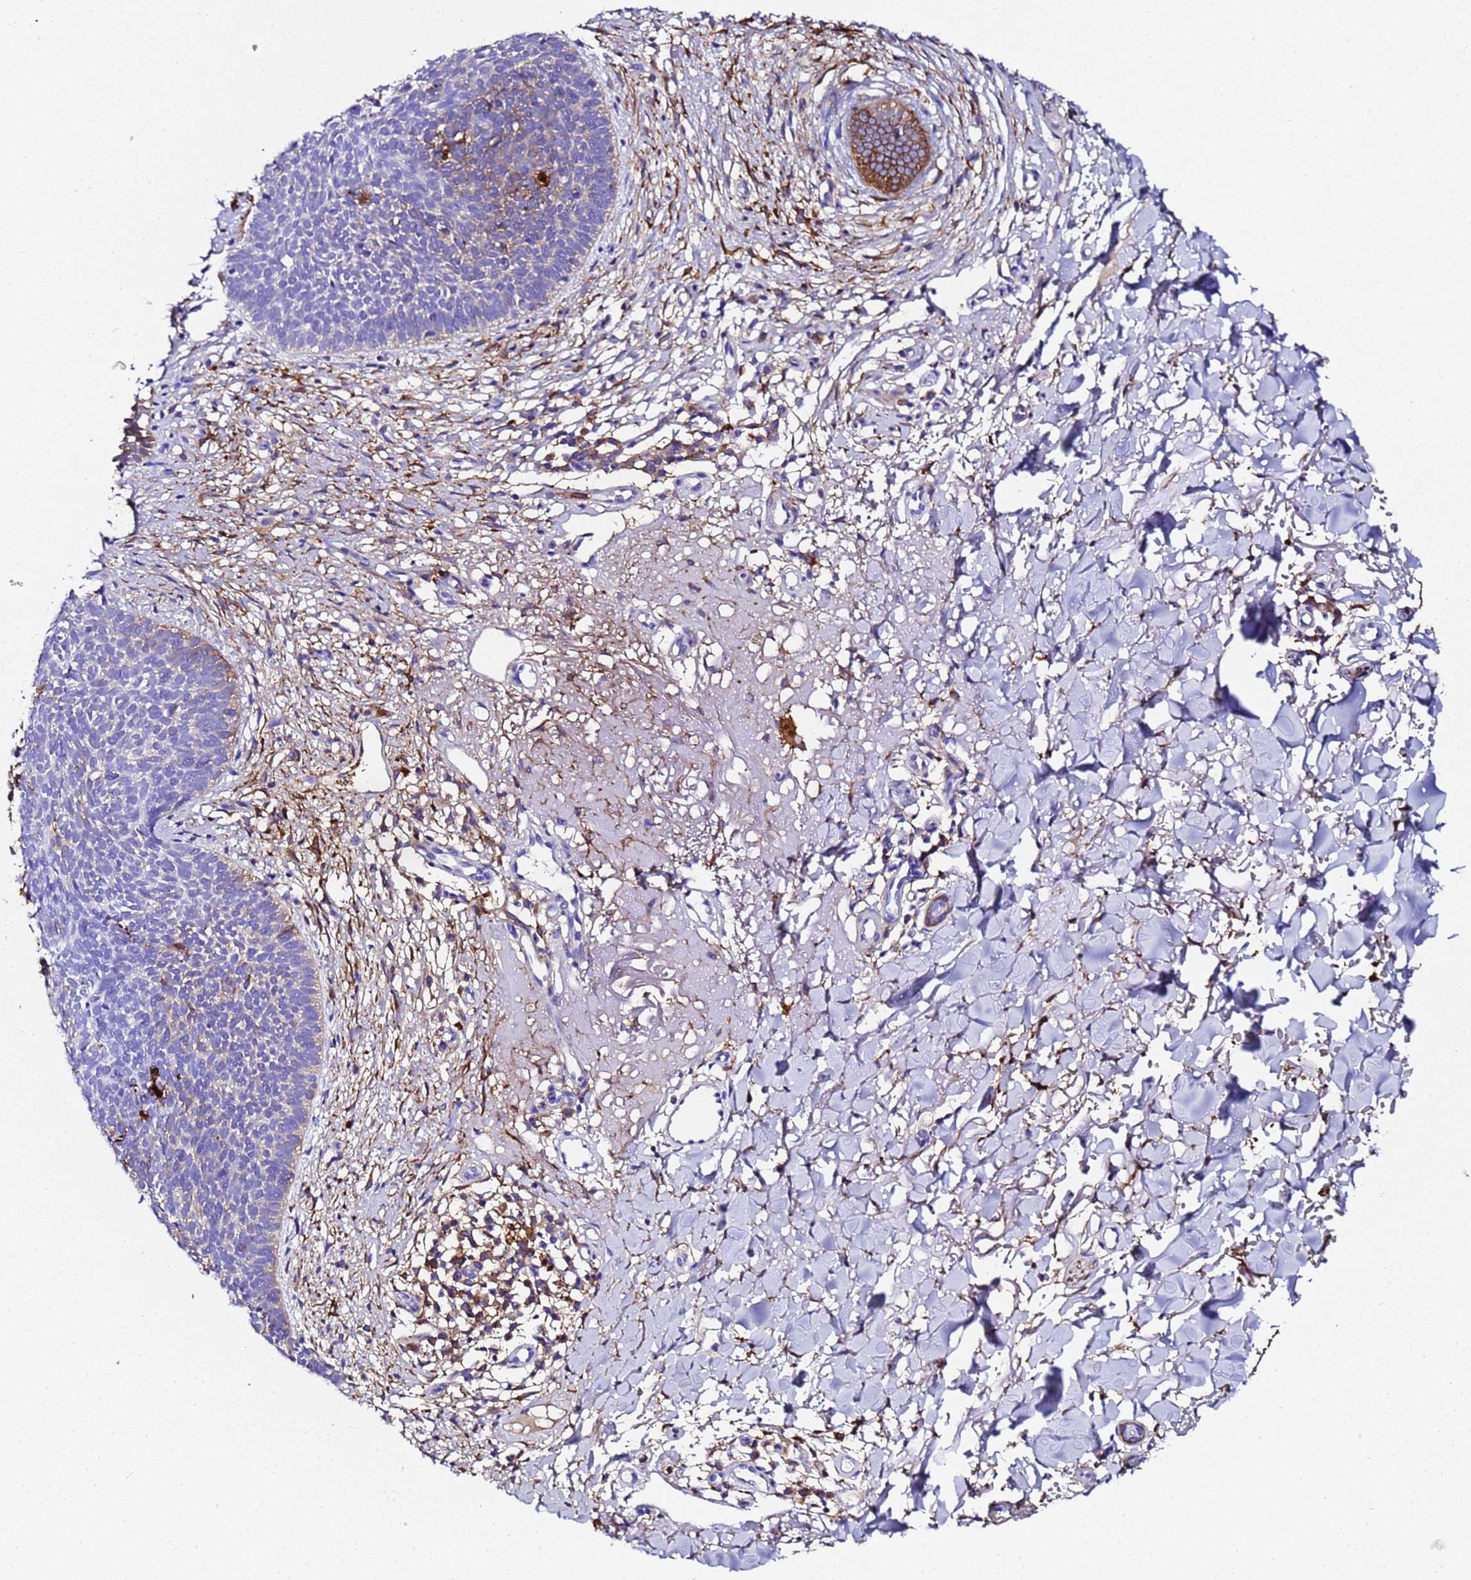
{"staining": {"intensity": "moderate", "quantity": "<25%", "location": "cytoplasmic/membranous"}, "tissue": "skin cancer", "cell_type": "Tumor cells", "image_type": "cancer", "snomed": [{"axis": "morphology", "description": "Basal cell carcinoma"}, {"axis": "topography", "description": "Skin"}], "caption": "Human skin cancer stained with a protein marker exhibits moderate staining in tumor cells.", "gene": "FTL", "patient": {"sex": "male", "age": 84}}